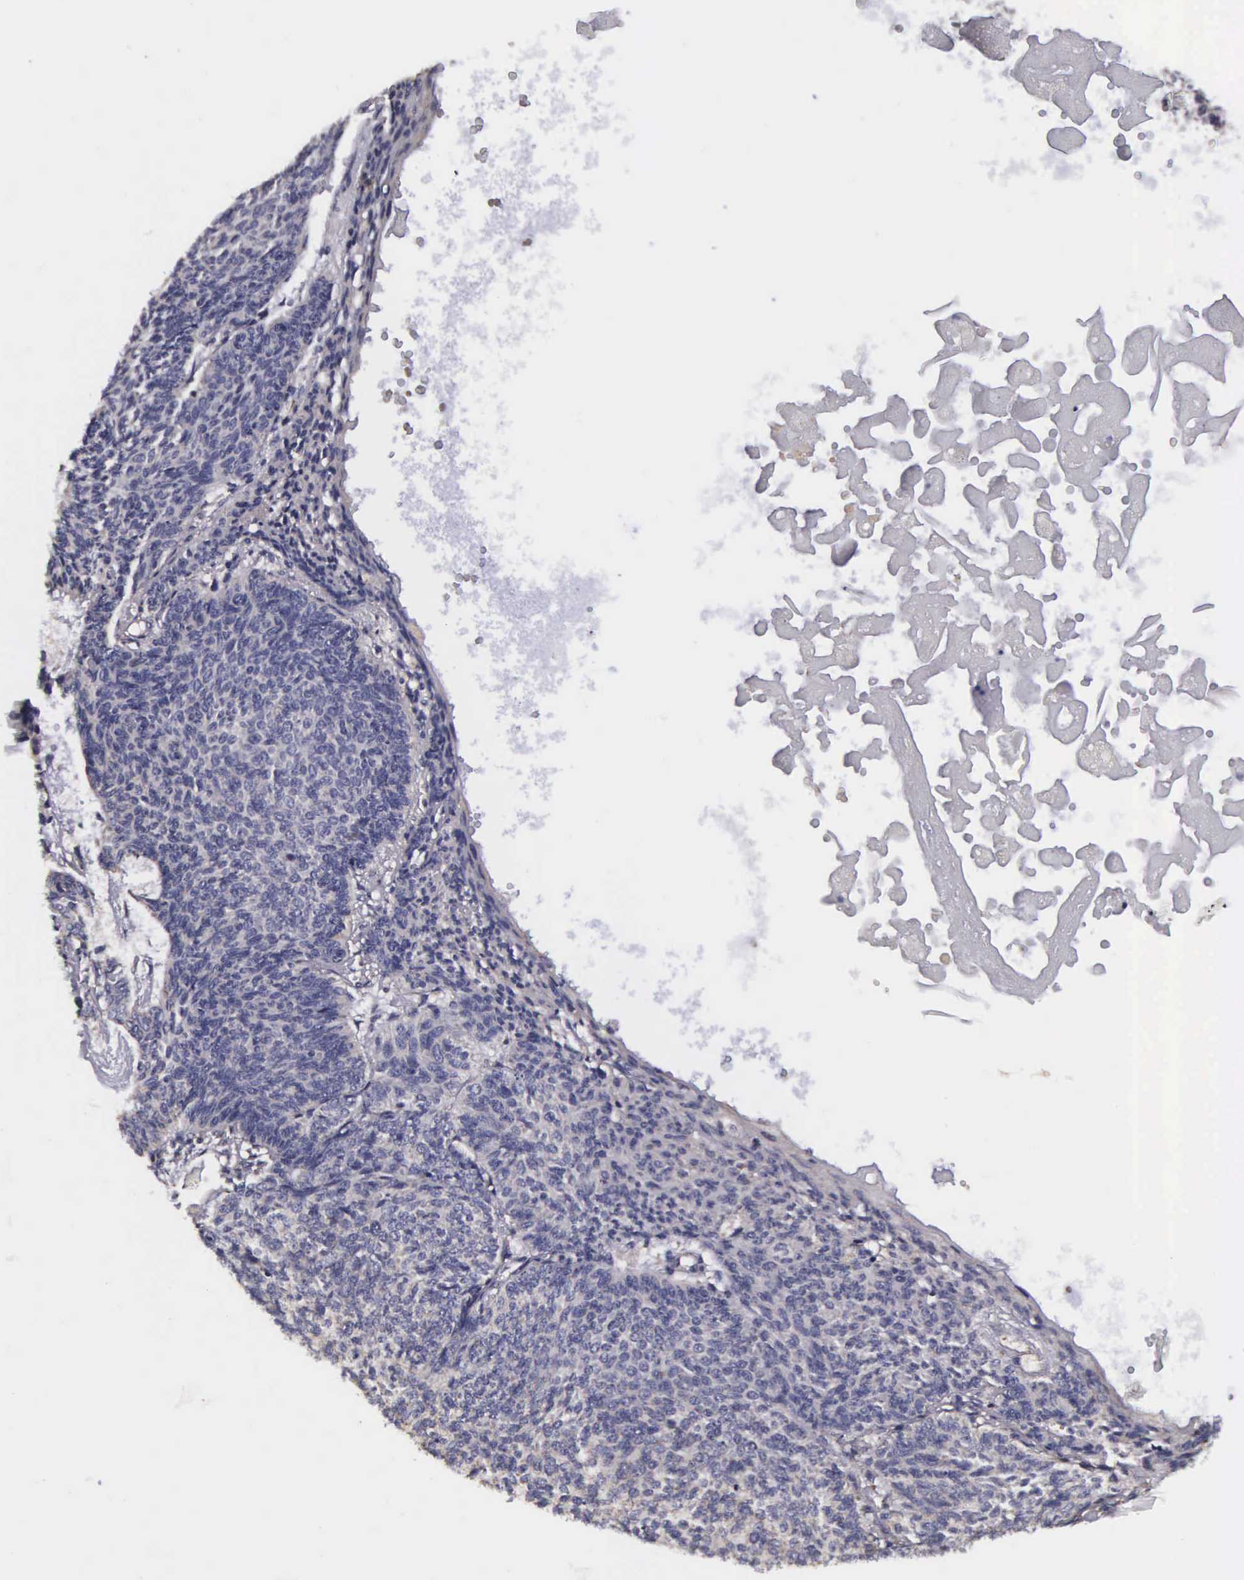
{"staining": {"intensity": "negative", "quantity": "none", "location": "none"}, "tissue": "skin cancer", "cell_type": "Tumor cells", "image_type": "cancer", "snomed": [{"axis": "morphology", "description": "Basal cell carcinoma"}, {"axis": "topography", "description": "Skin"}], "caption": "An immunohistochemistry histopathology image of skin cancer (basal cell carcinoma) is shown. There is no staining in tumor cells of skin cancer (basal cell carcinoma). Nuclei are stained in blue.", "gene": "PSMA3", "patient": {"sex": "male", "age": 84}}